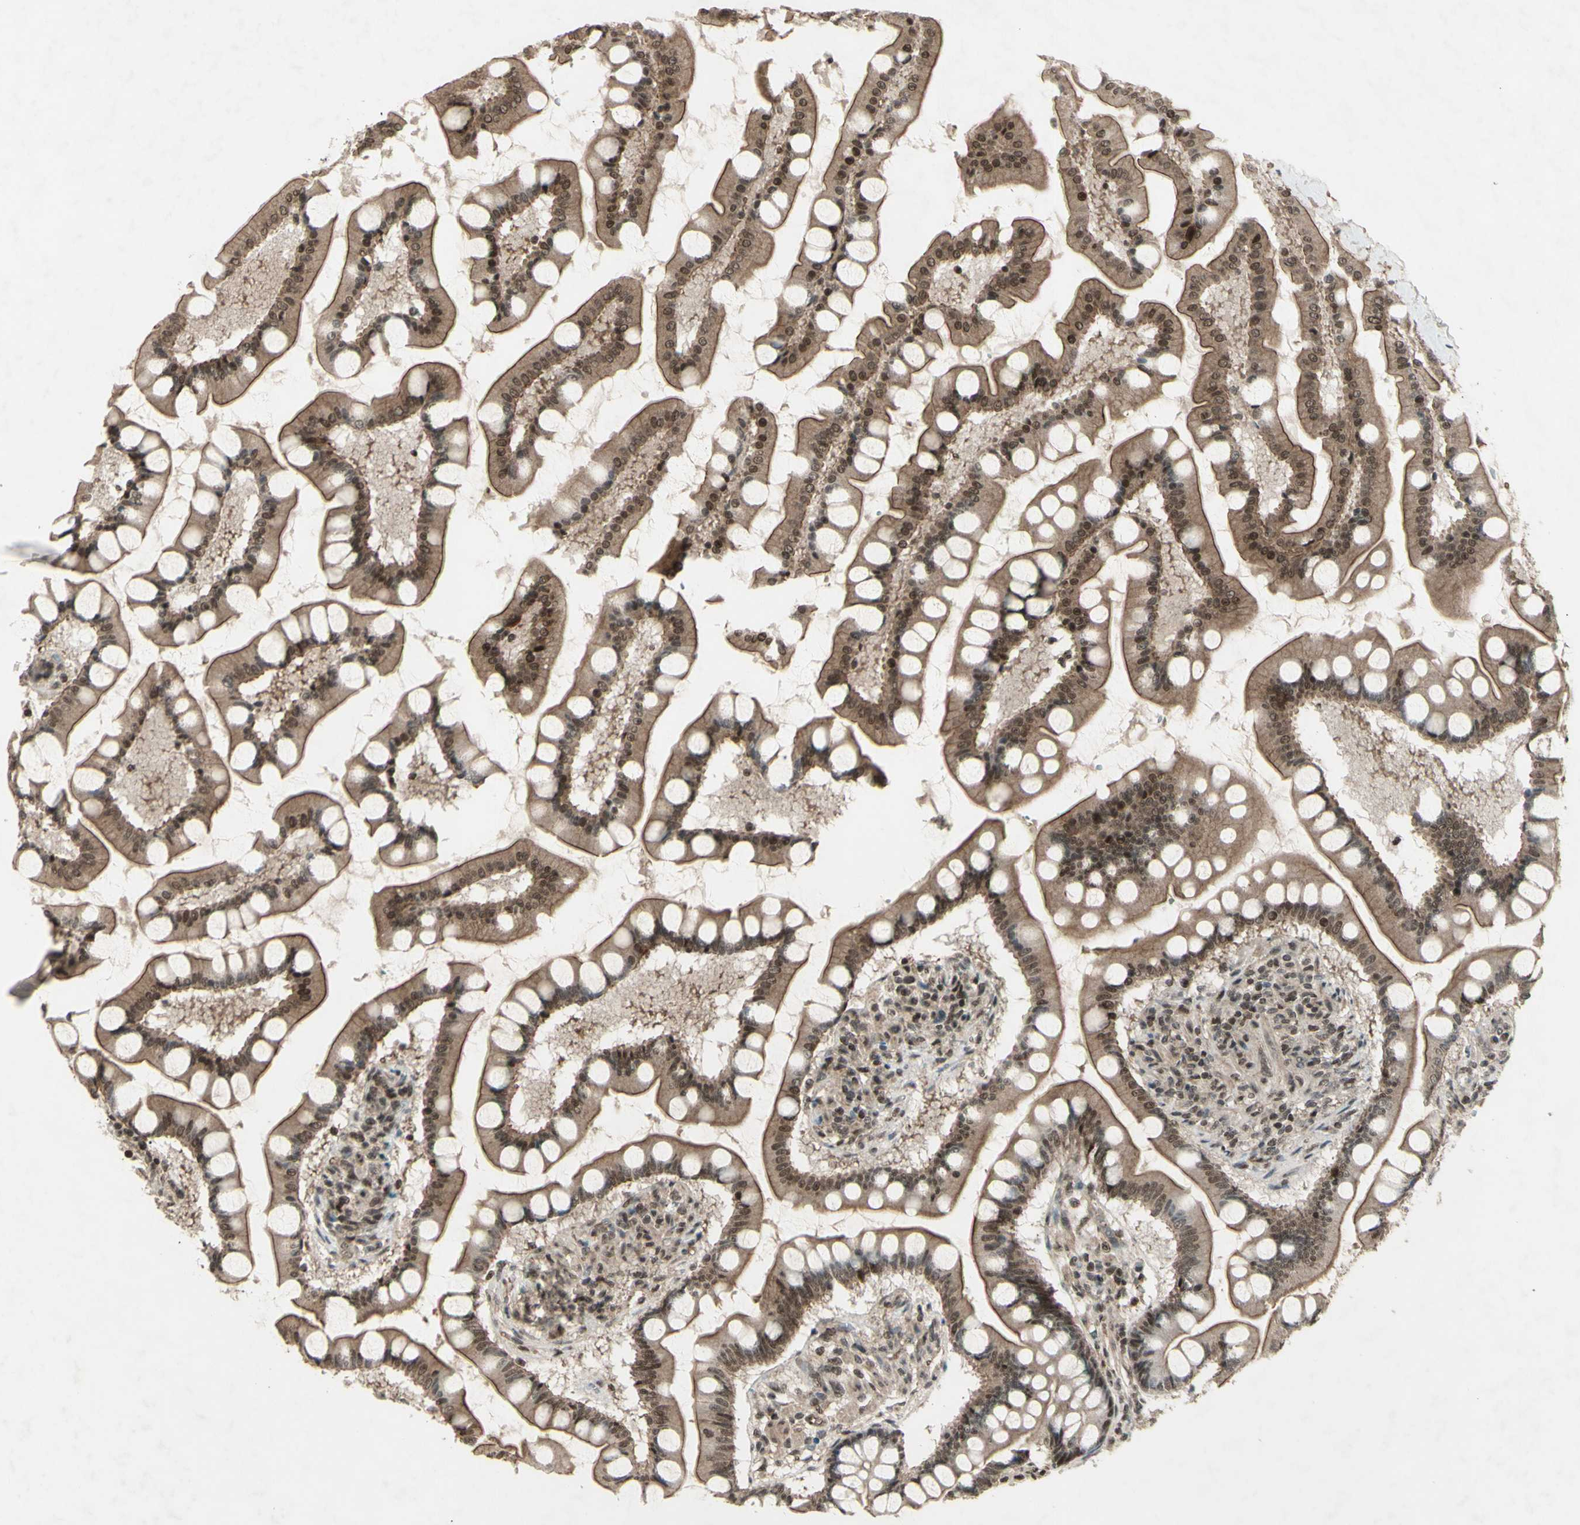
{"staining": {"intensity": "moderate", "quantity": "25%-75%", "location": "cytoplasmic/membranous,nuclear"}, "tissue": "small intestine", "cell_type": "Glandular cells", "image_type": "normal", "snomed": [{"axis": "morphology", "description": "Normal tissue, NOS"}, {"axis": "topography", "description": "Small intestine"}], "caption": "Small intestine stained with immunohistochemistry (IHC) exhibits moderate cytoplasmic/membranous,nuclear expression in approximately 25%-75% of glandular cells.", "gene": "SNW1", "patient": {"sex": "male", "age": 41}}